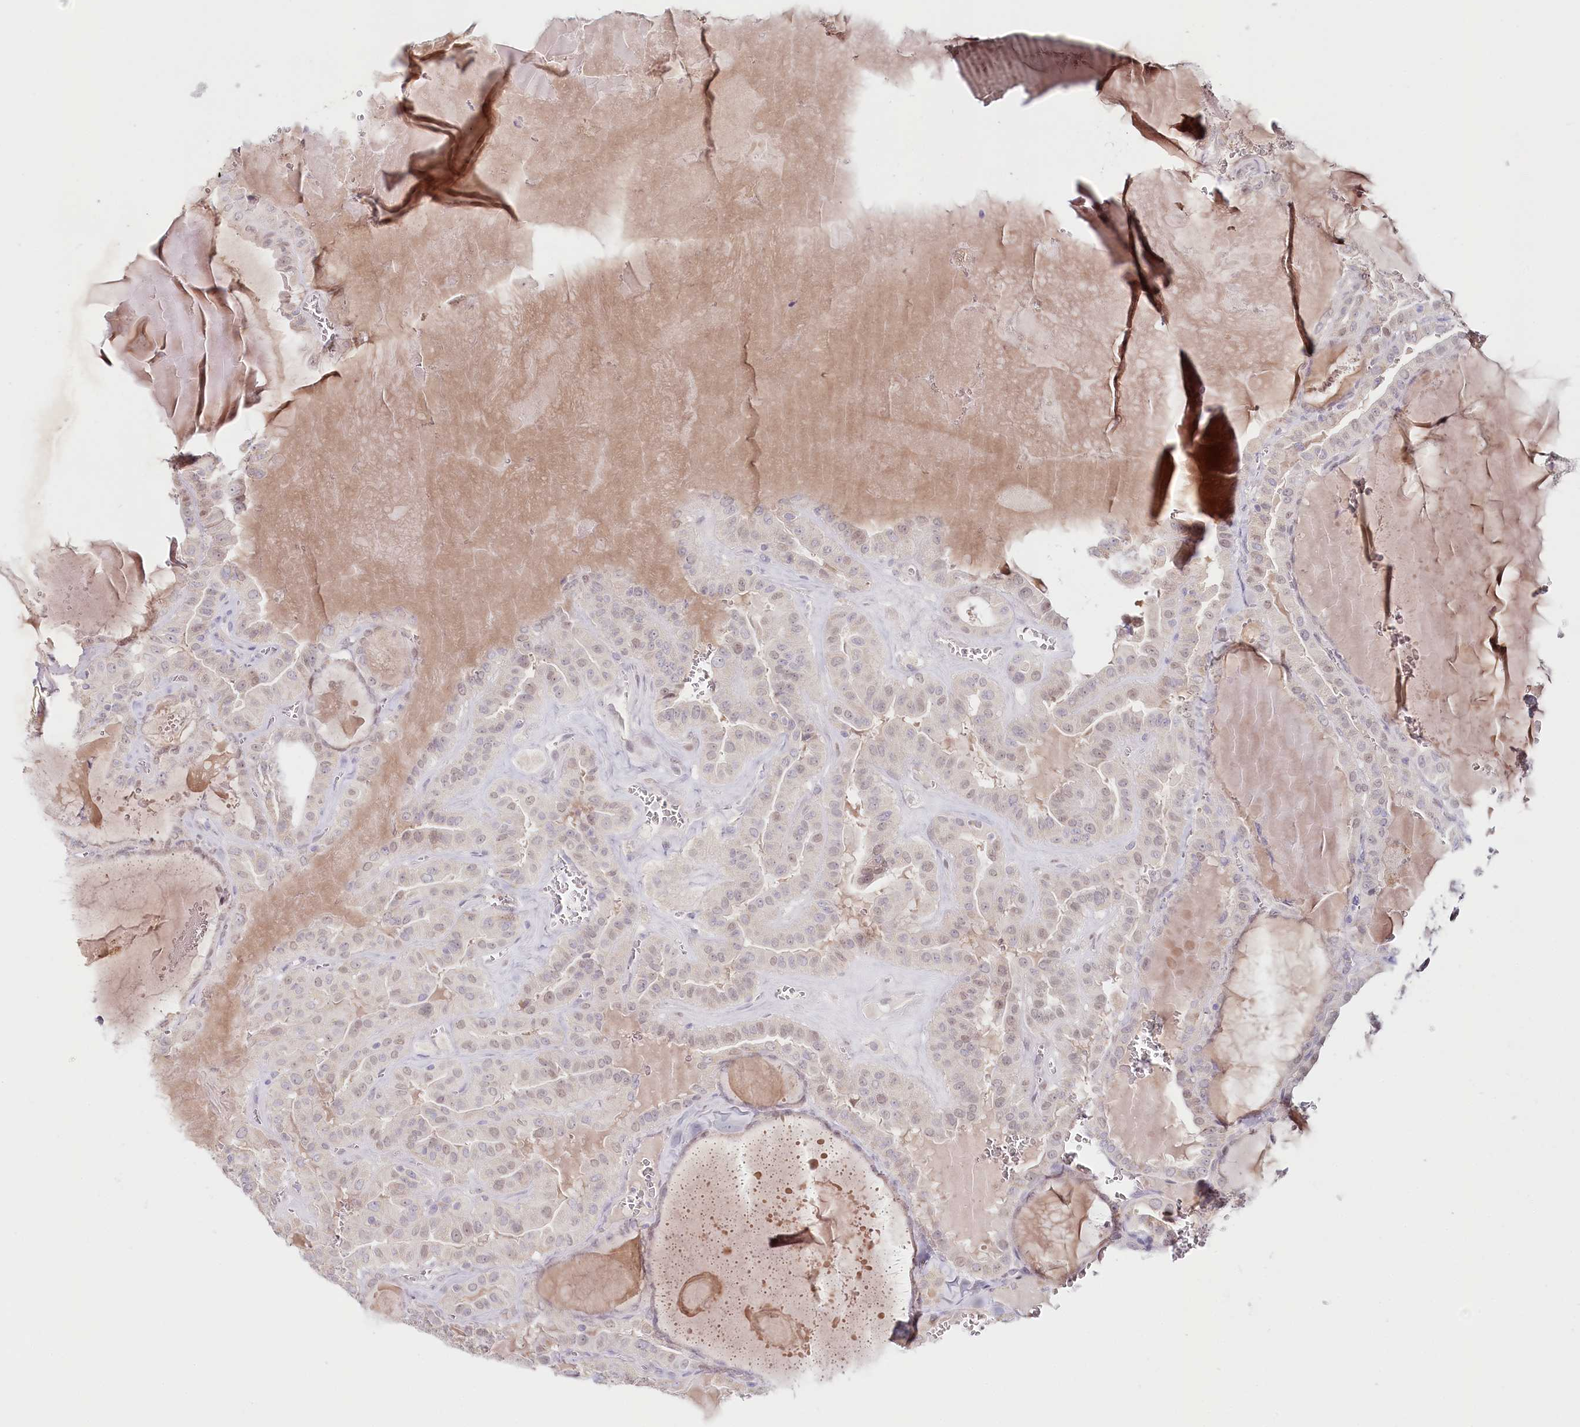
{"staining": {"intensity": "weak", "quantity": "<25%", "location": "nuclear"}, "tissue": "thyroid cancer", "cell_type": "Tumor cells", "image_type": "cancer", "snomed": [{"axis": "morphology", "description": "Papillary adenocarcinoma, NOS"}, {"axis": "topography", "description": "Thyroid gland"}], "caption": "Protein analysis of thyroid papillary adenocarcinoma demonstrates no significant staining in tumor cells.", "gene": "PSAPL1", "patient": {"sex": "male", "age": 52}}